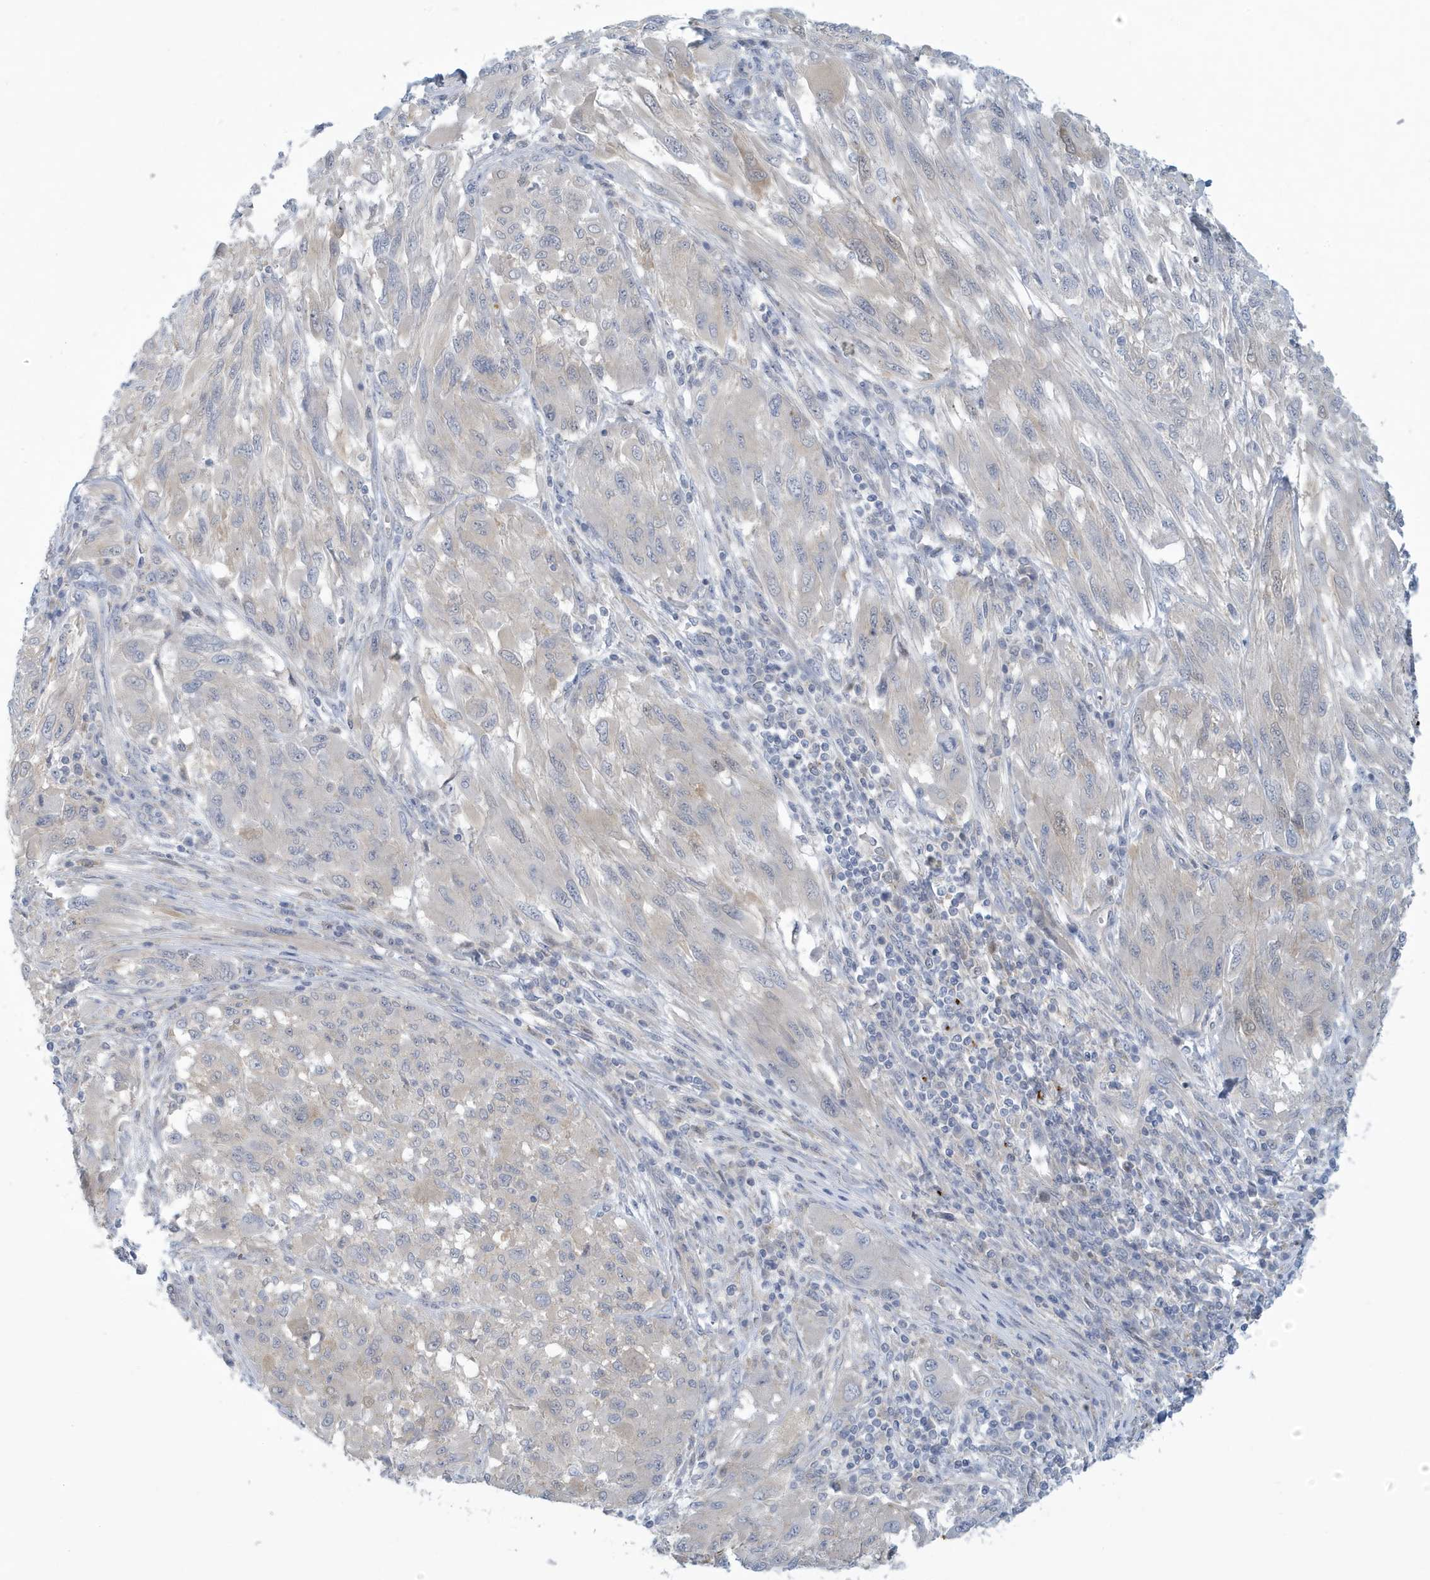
{"staining": {"intensity": "negative", "quantity": "none", "location": "none"}, "tissue": "melanoma", "cell_type": "Tumor cells", "image_type": "cancer", "snomed": [{"axis": "morphology", "description": "Malignant melanoma, NOS"}, {"axis": "topography", "description": "Skin"}], "caption": "Tumor cells show no significant expression in melanoma. (DAB immunohistochemistry, high magnification).", "gene": "VTA1", "patient": {"sex": "female", "age": 91}}